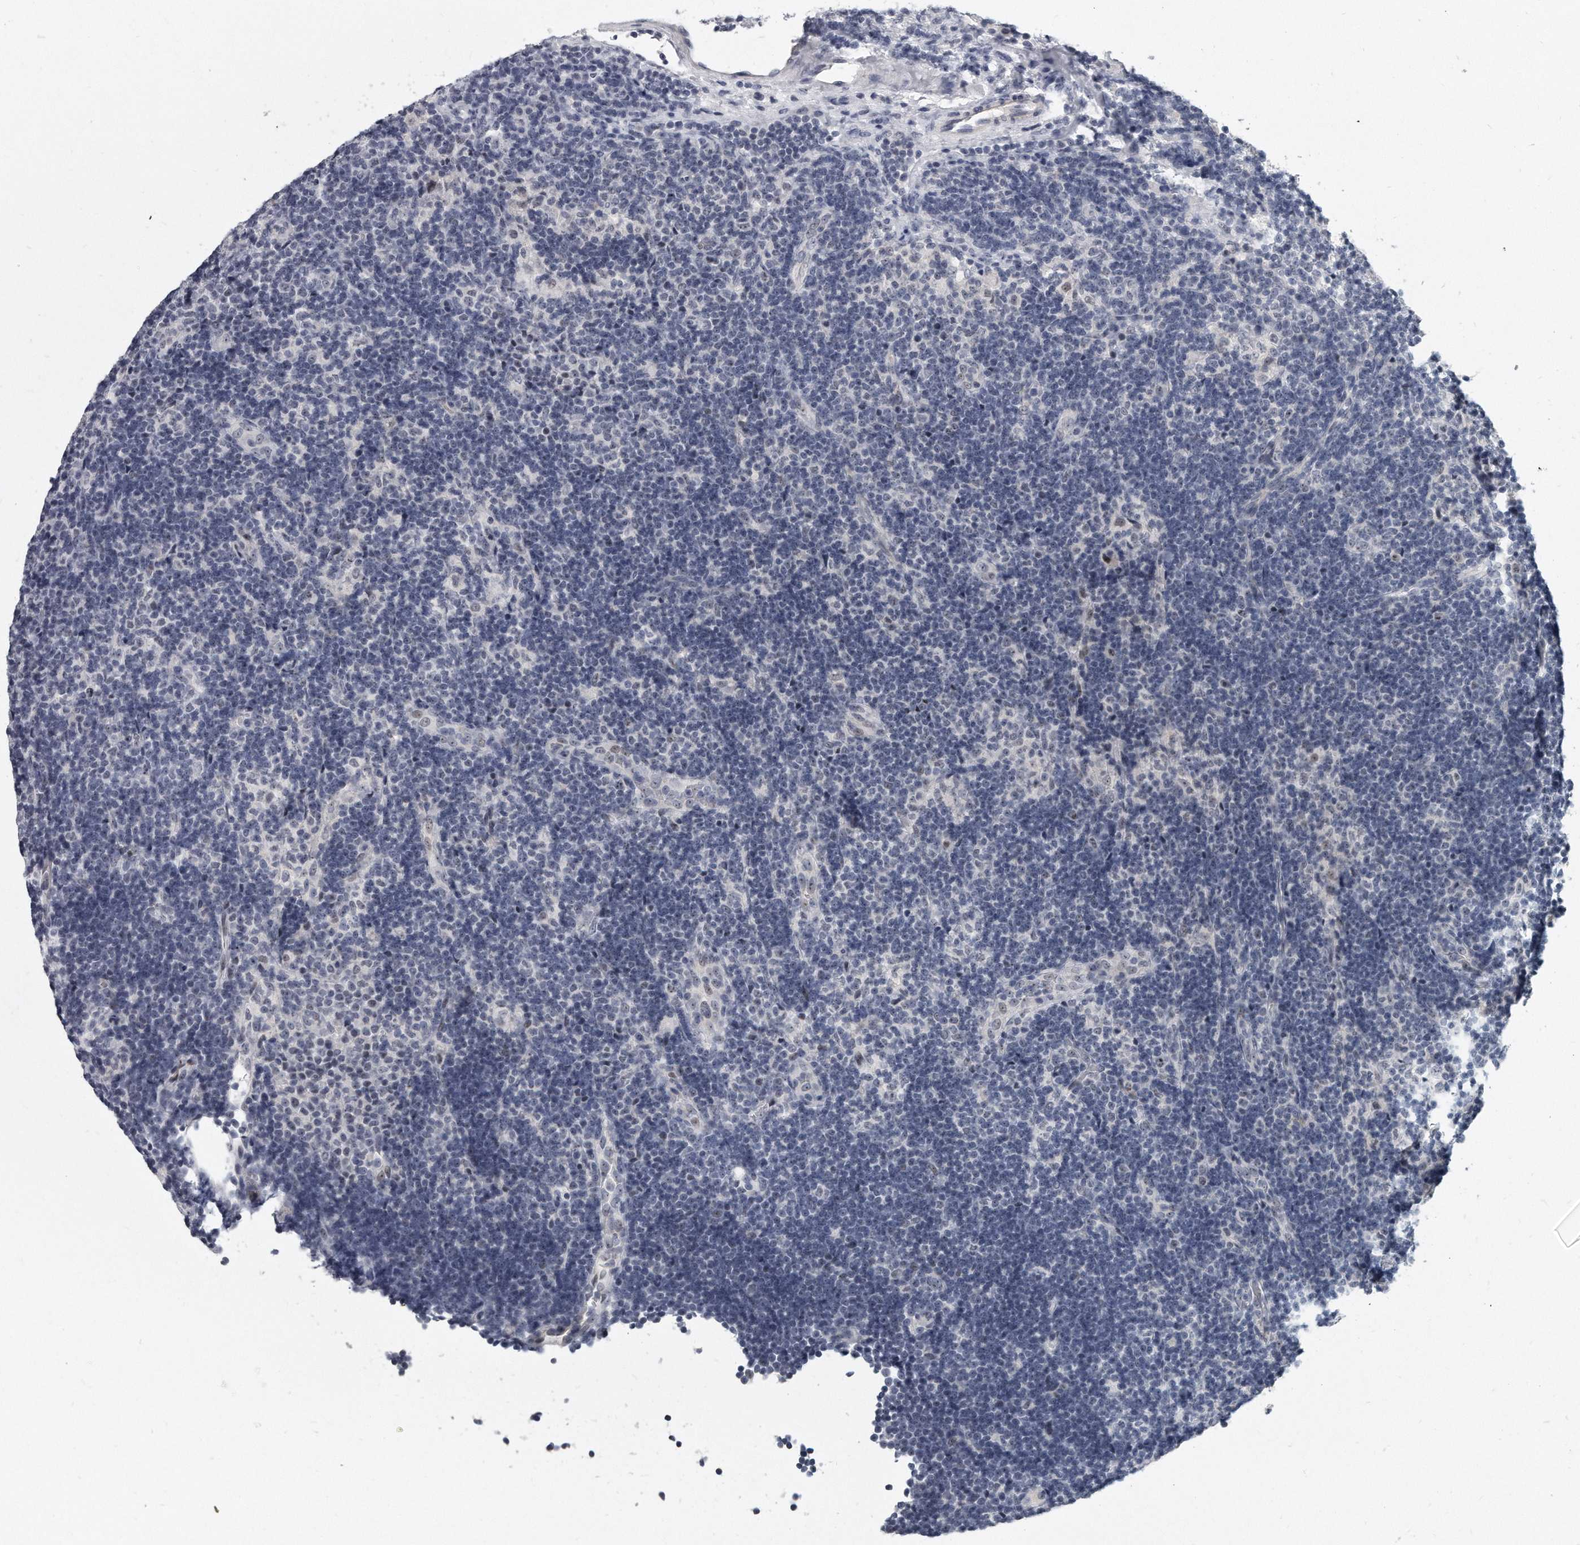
{"staining": {"intensity": "negative", "quantity": "none", "location": "none"}, "tissue": "lymph node", "cell_type": "Germinal center cells", "image_type": "normal", "snomed": [{"axis": "morphology", "description": "Normal tissue, NOS"}, {"axis": "topography", "description": "Lymph node"}], "caption": "Immunohistochemistry micrograph of benign lymph node: human lymph node stained with DAB demonstrates no significant protein staining in germinal center cells.", "gene": "TFCP2L1", "patient": {"sex": "female", "age": 22}}